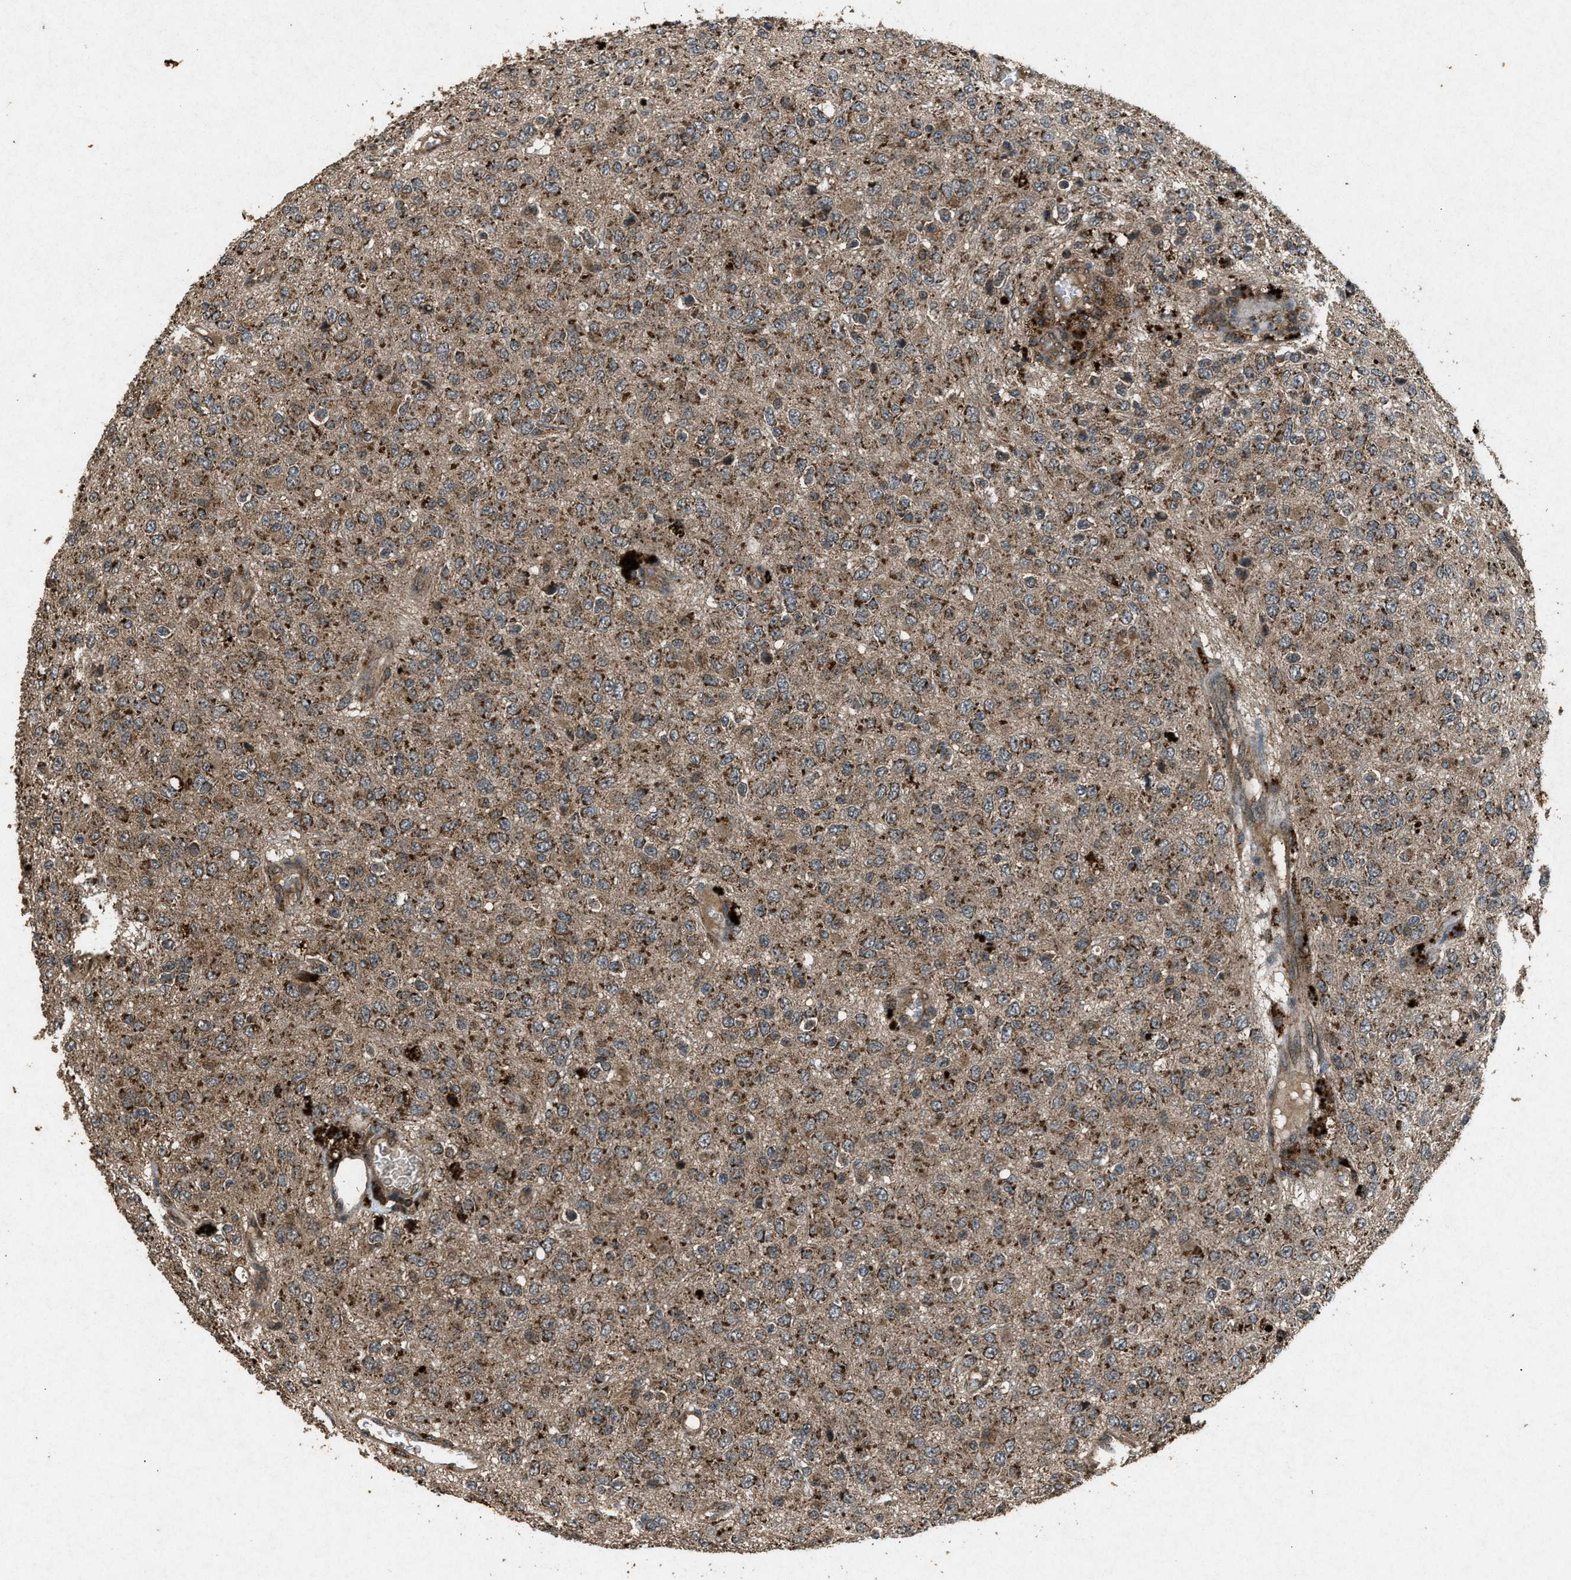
{"staining": {"intensity": "moderate", "quantity": ">75%", "location": "cytoplasmic/membranous"}, "tissue": "glioma", "cell_type": "Tumor cells", "image_type": "cancer", "snomed": [{"axis": "morphology", "description": "Glioma, malignant, High grade"}, {"axis": "topography", "description": "pancreas cauda"}], "caption": "The histopathology image shows immunohistochemical staining of high-grade glioma (malignant). There is moderate cytoplasmic/membranous positivity is seen in approximately >75% of tumor cells. The staining was performed using DAB (3,3'-diaminobenzidine), with brown indicating positive protein expression. Nuclei are stained blue with hematoxylin.", "gene": "OAS1", "patient": {"sex": "male", "age": 60}}